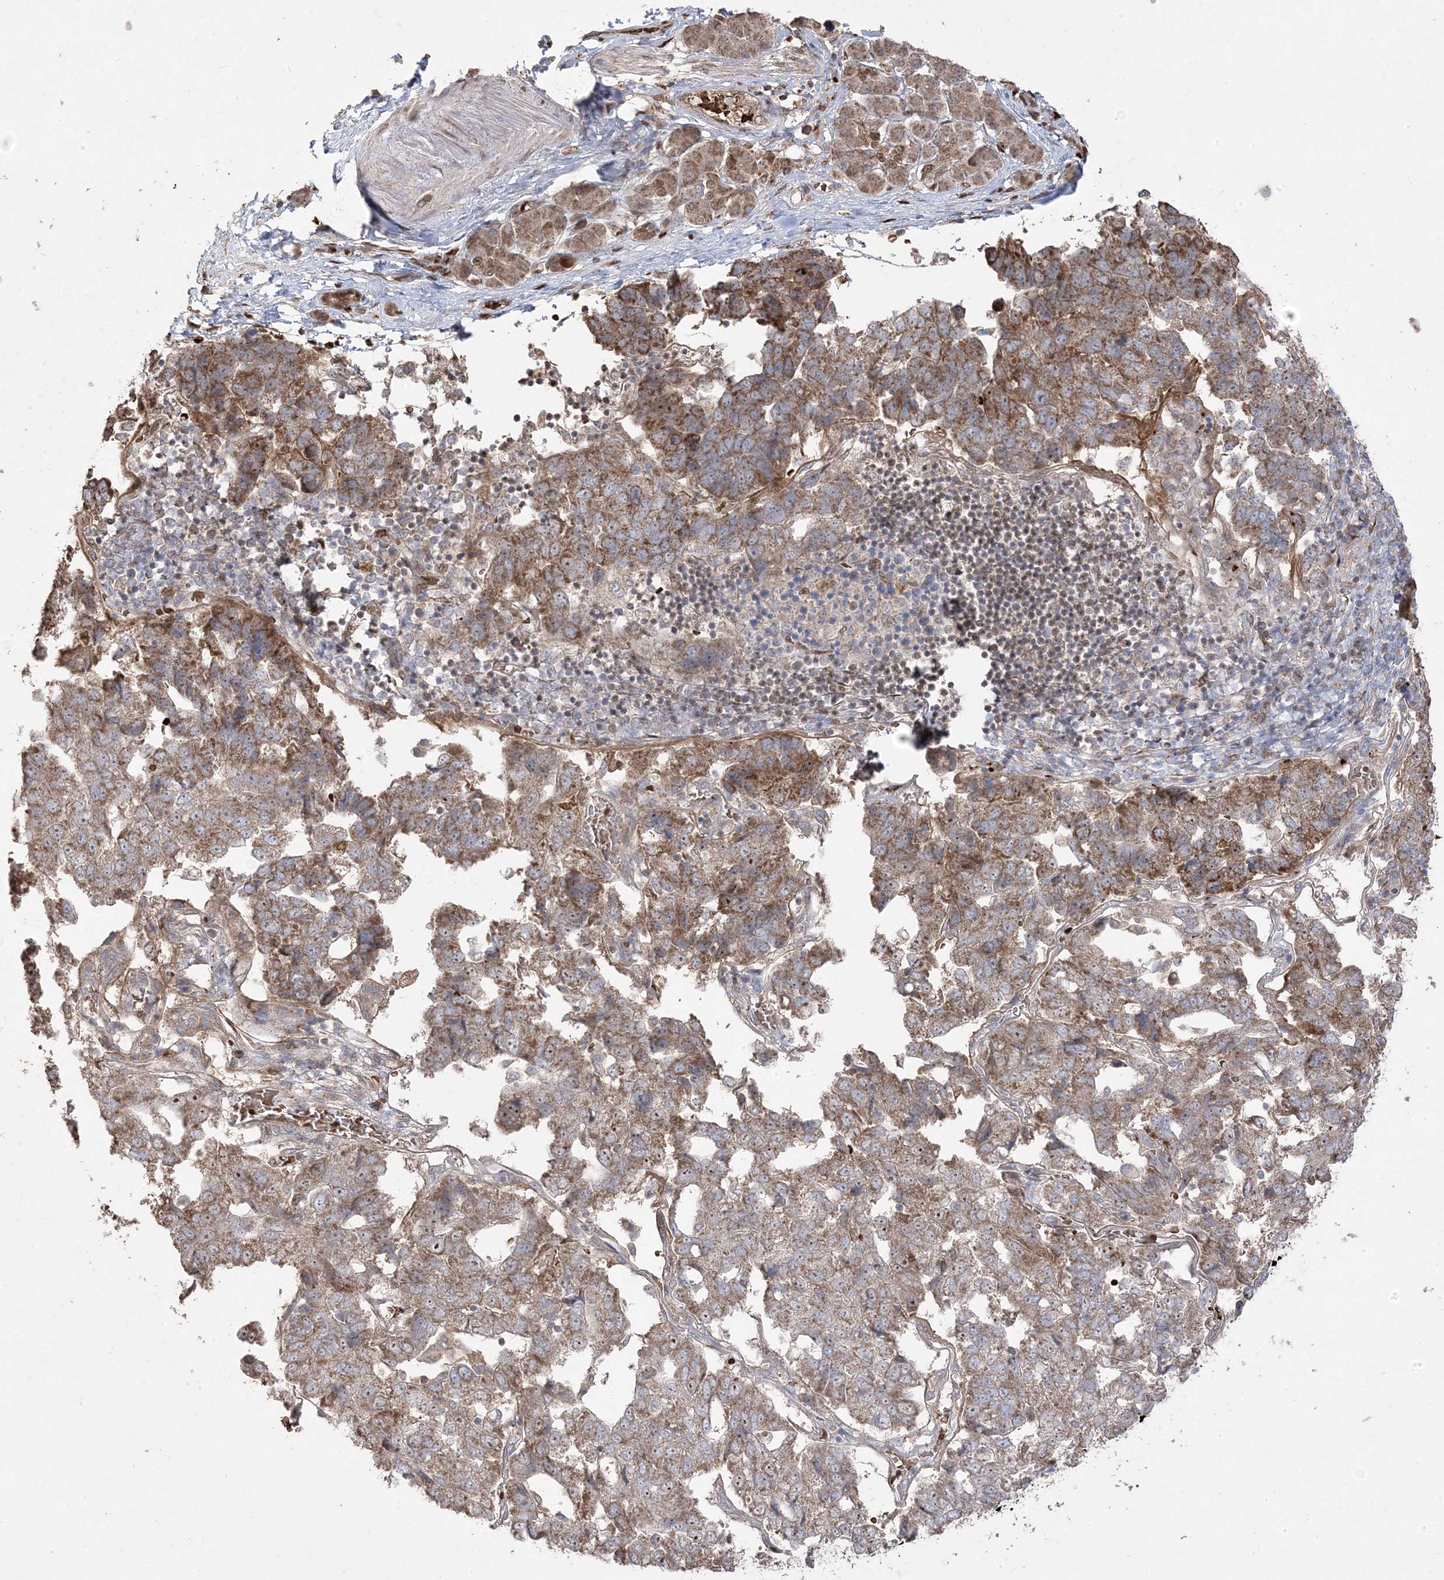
{"staining": {"intensity": "moderate", "quantity": ">75%", "location": "cytoplasmic/membranous"}, "tissue": "pancreatic cancer", "cell_type": "Tumor cells", "image_type": "cancer", "snomed": [{"axis": "morphology", "description": "Adenocarcinoma, NOS"}, {"axis": "topography", "description": "Pancreas"}], "caption": "IHC image of neoplastic tissue: pancreatic adenocarcinoma stained using IHC reveals medium levels of moderate protein expression localized specifically in the cytoplasmic/membranous of tumor cells, appearing as a cytoplasmic/membranous brown color.", "gene": "PPOX", "patient": {"sex": "female", "age": 61}}